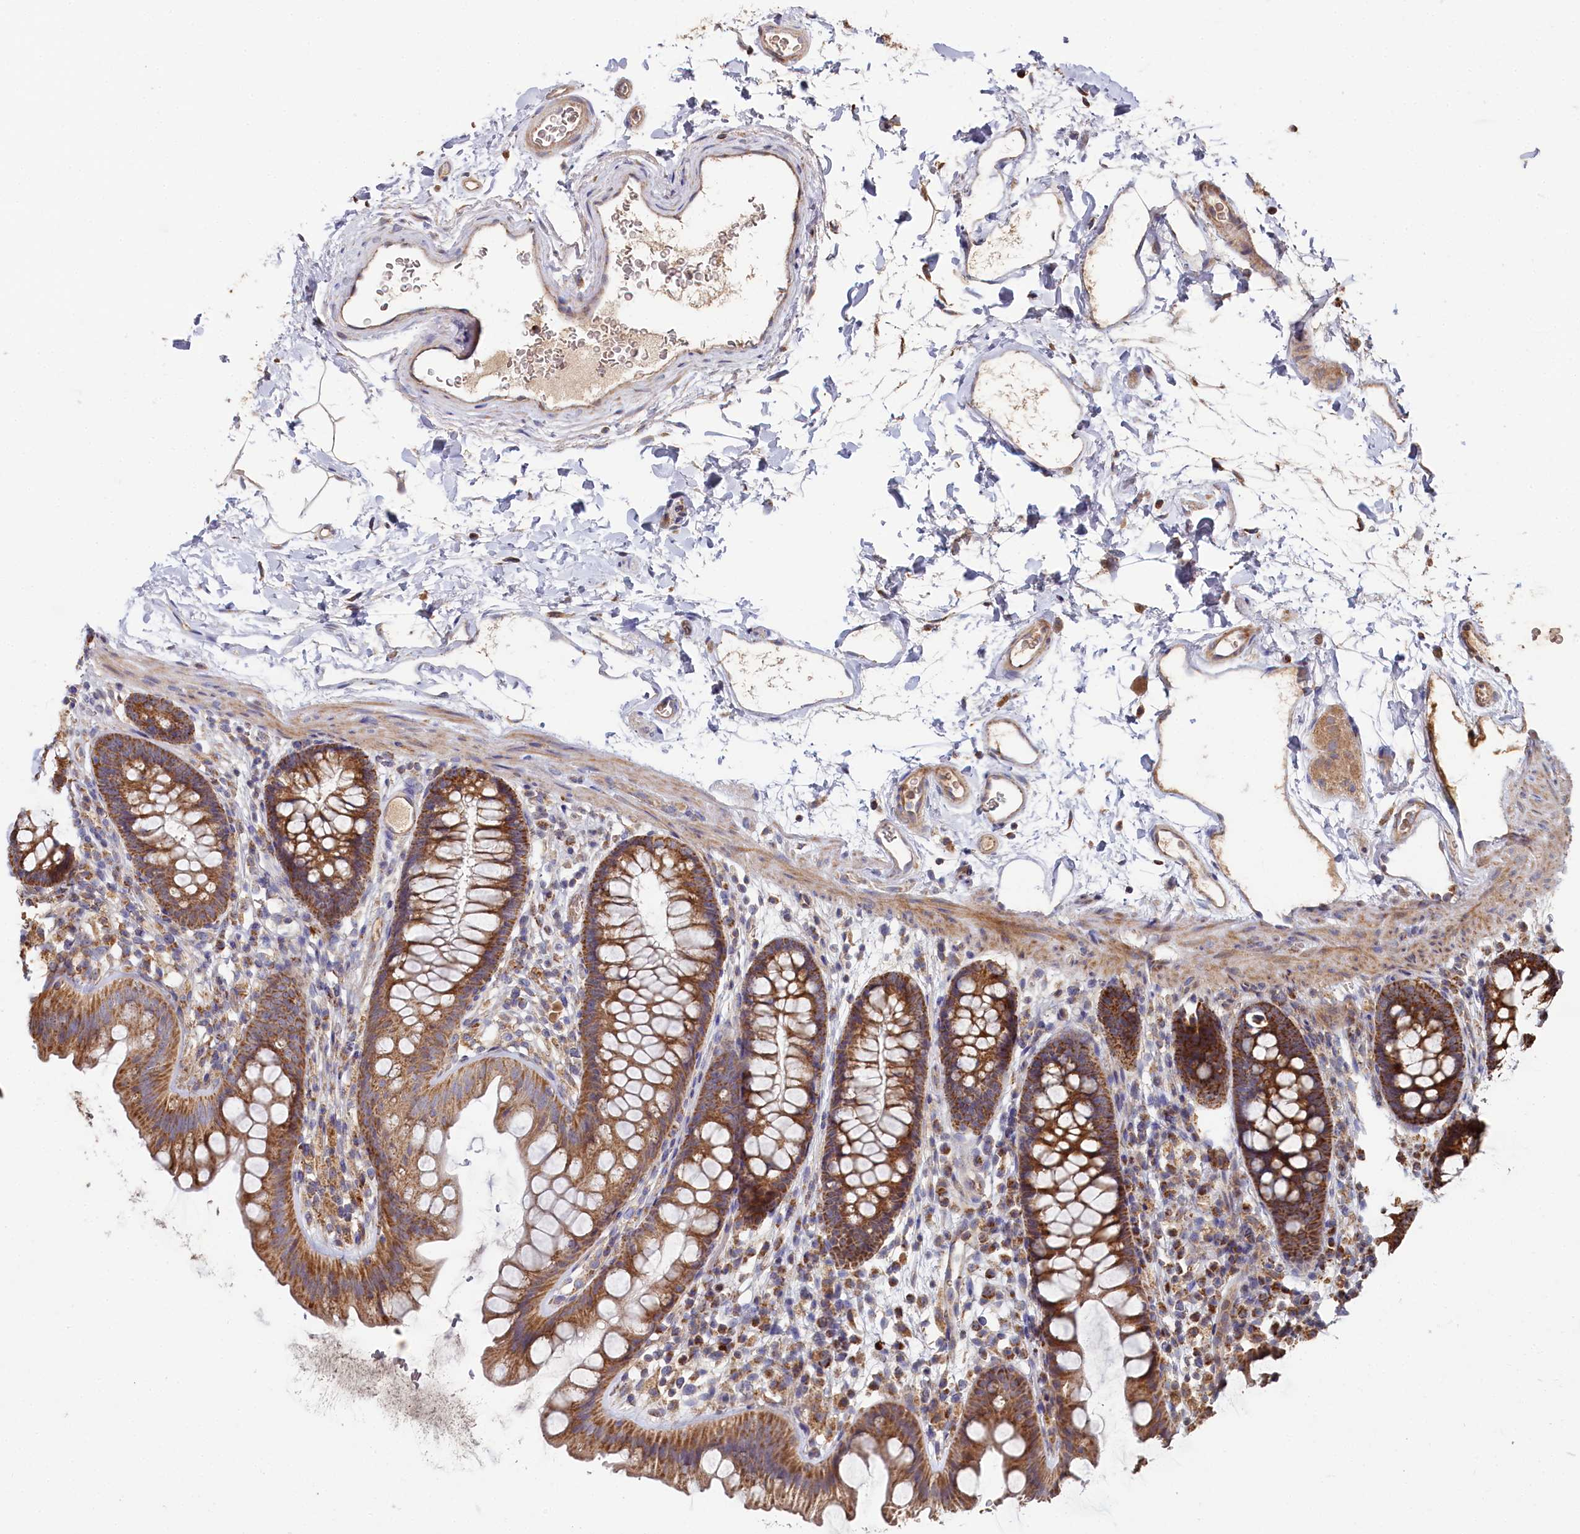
{"staining": {"intensity": "weak", "quantity": "25%-75%", "location": "cytoplasmic/membranous"}, "tissue": "colon", "cell_type": "Endothelial cells", "image_type": "normal", "snomed": [{"axis": "morphology", "description": "Normal tissue, NOS"}, {"axis": "topography", "description": "Colon"}], "caption": "A photomicrograph showing weak cytoplasmic/membranous expression in approximately 25%-75% of endothelial cells in benign colon, as visualized by brown immunohistochemical staining.", "gene": "HAUS2", "patient": {"sex": "female", "age": 62}}